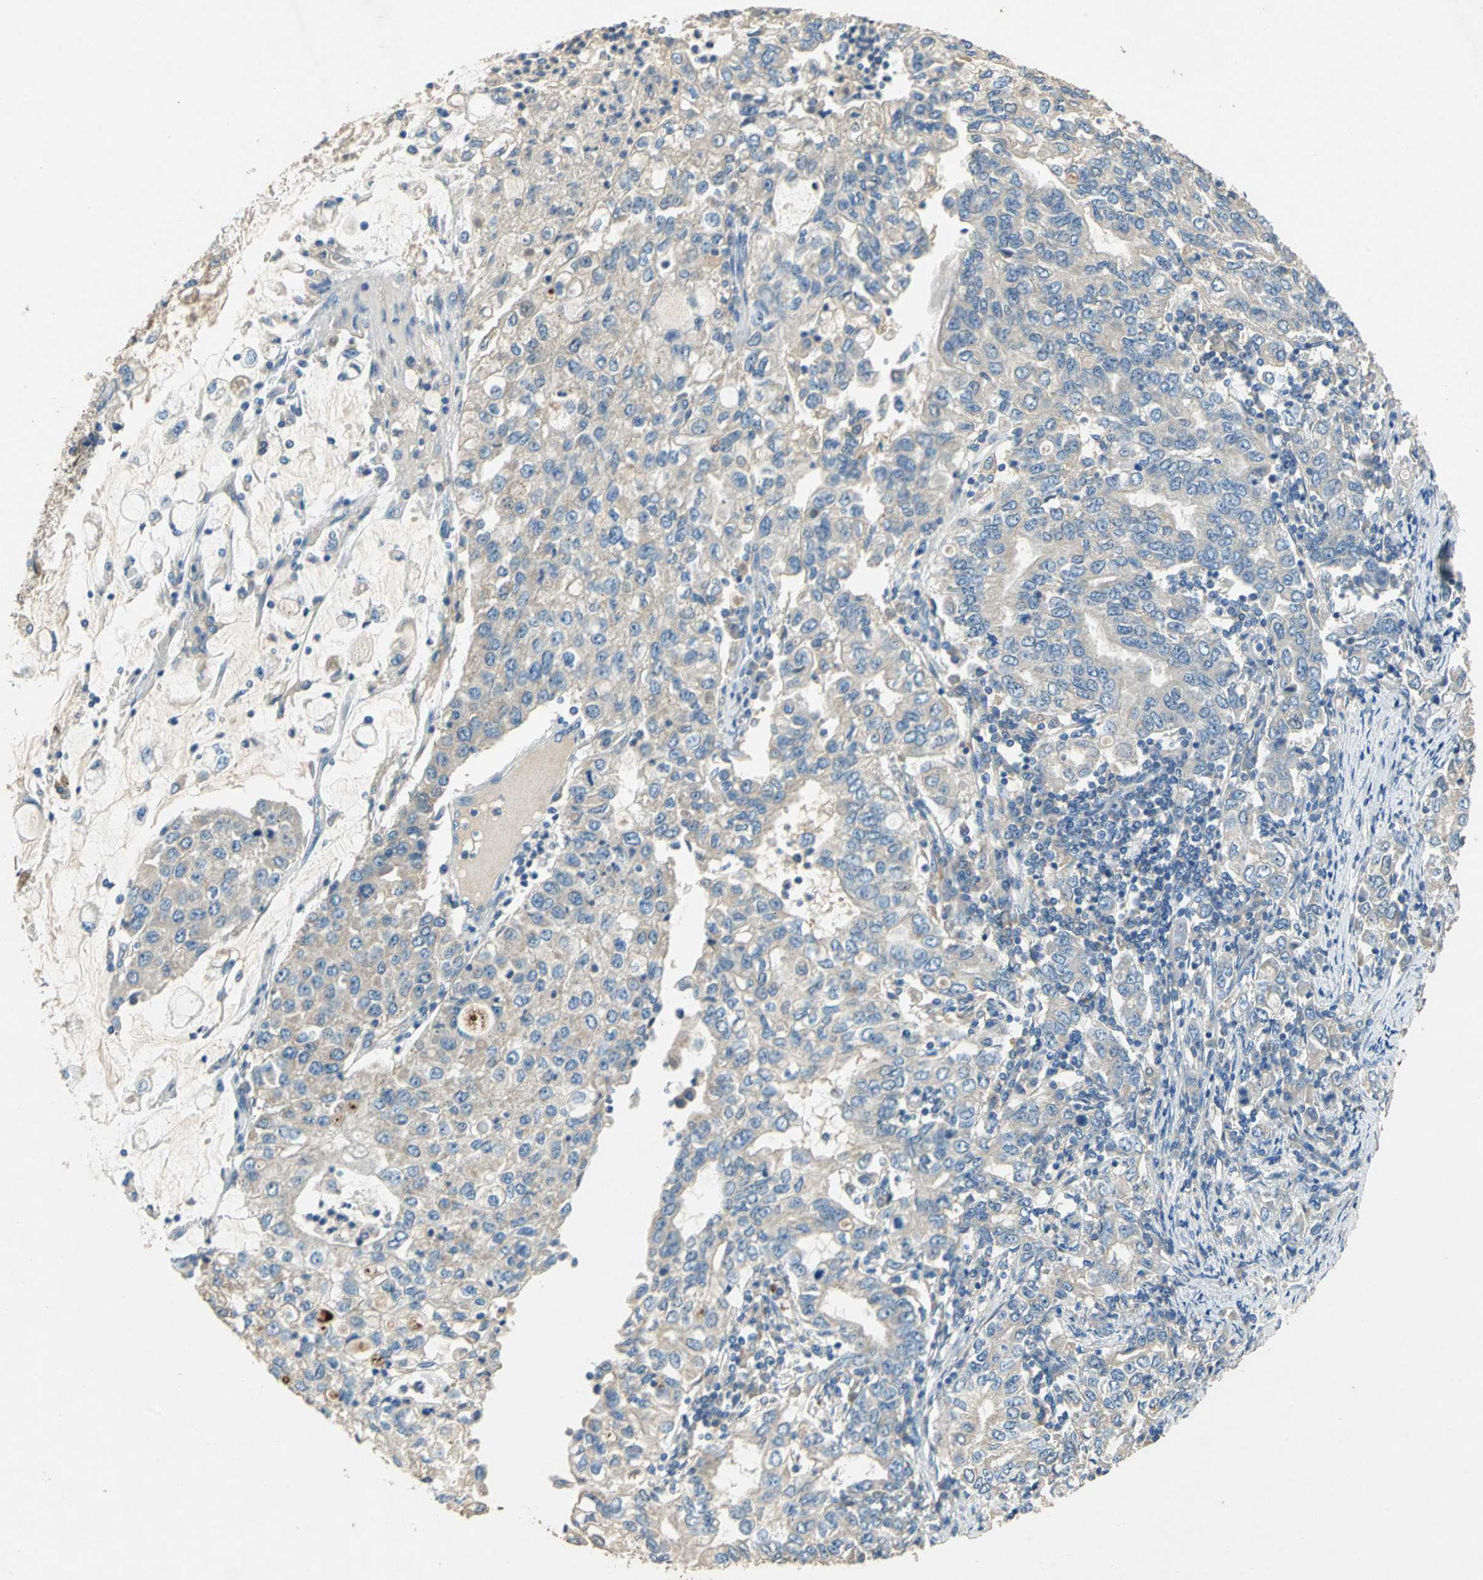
{"staining": {"intensity": "weak", "quantity": ">75%", "location": "cytoplasmic/membranous"}, "tissue": "stomach cancer", "cell_type": "Tumor cells", "image_type": "cancer", "snomed": [{"axis": "morphology", "description": "Adenocarcinoma, NOS"}, {"axis": "topography", "description": "Stomach, lower"}], "caption": "Adenocarcinoma (stomach) stained with a protein marker exhibits weak staining in tumor cells.", "gene": "ADAMTS5", "patient": {"sex": "female", "age": 72}}